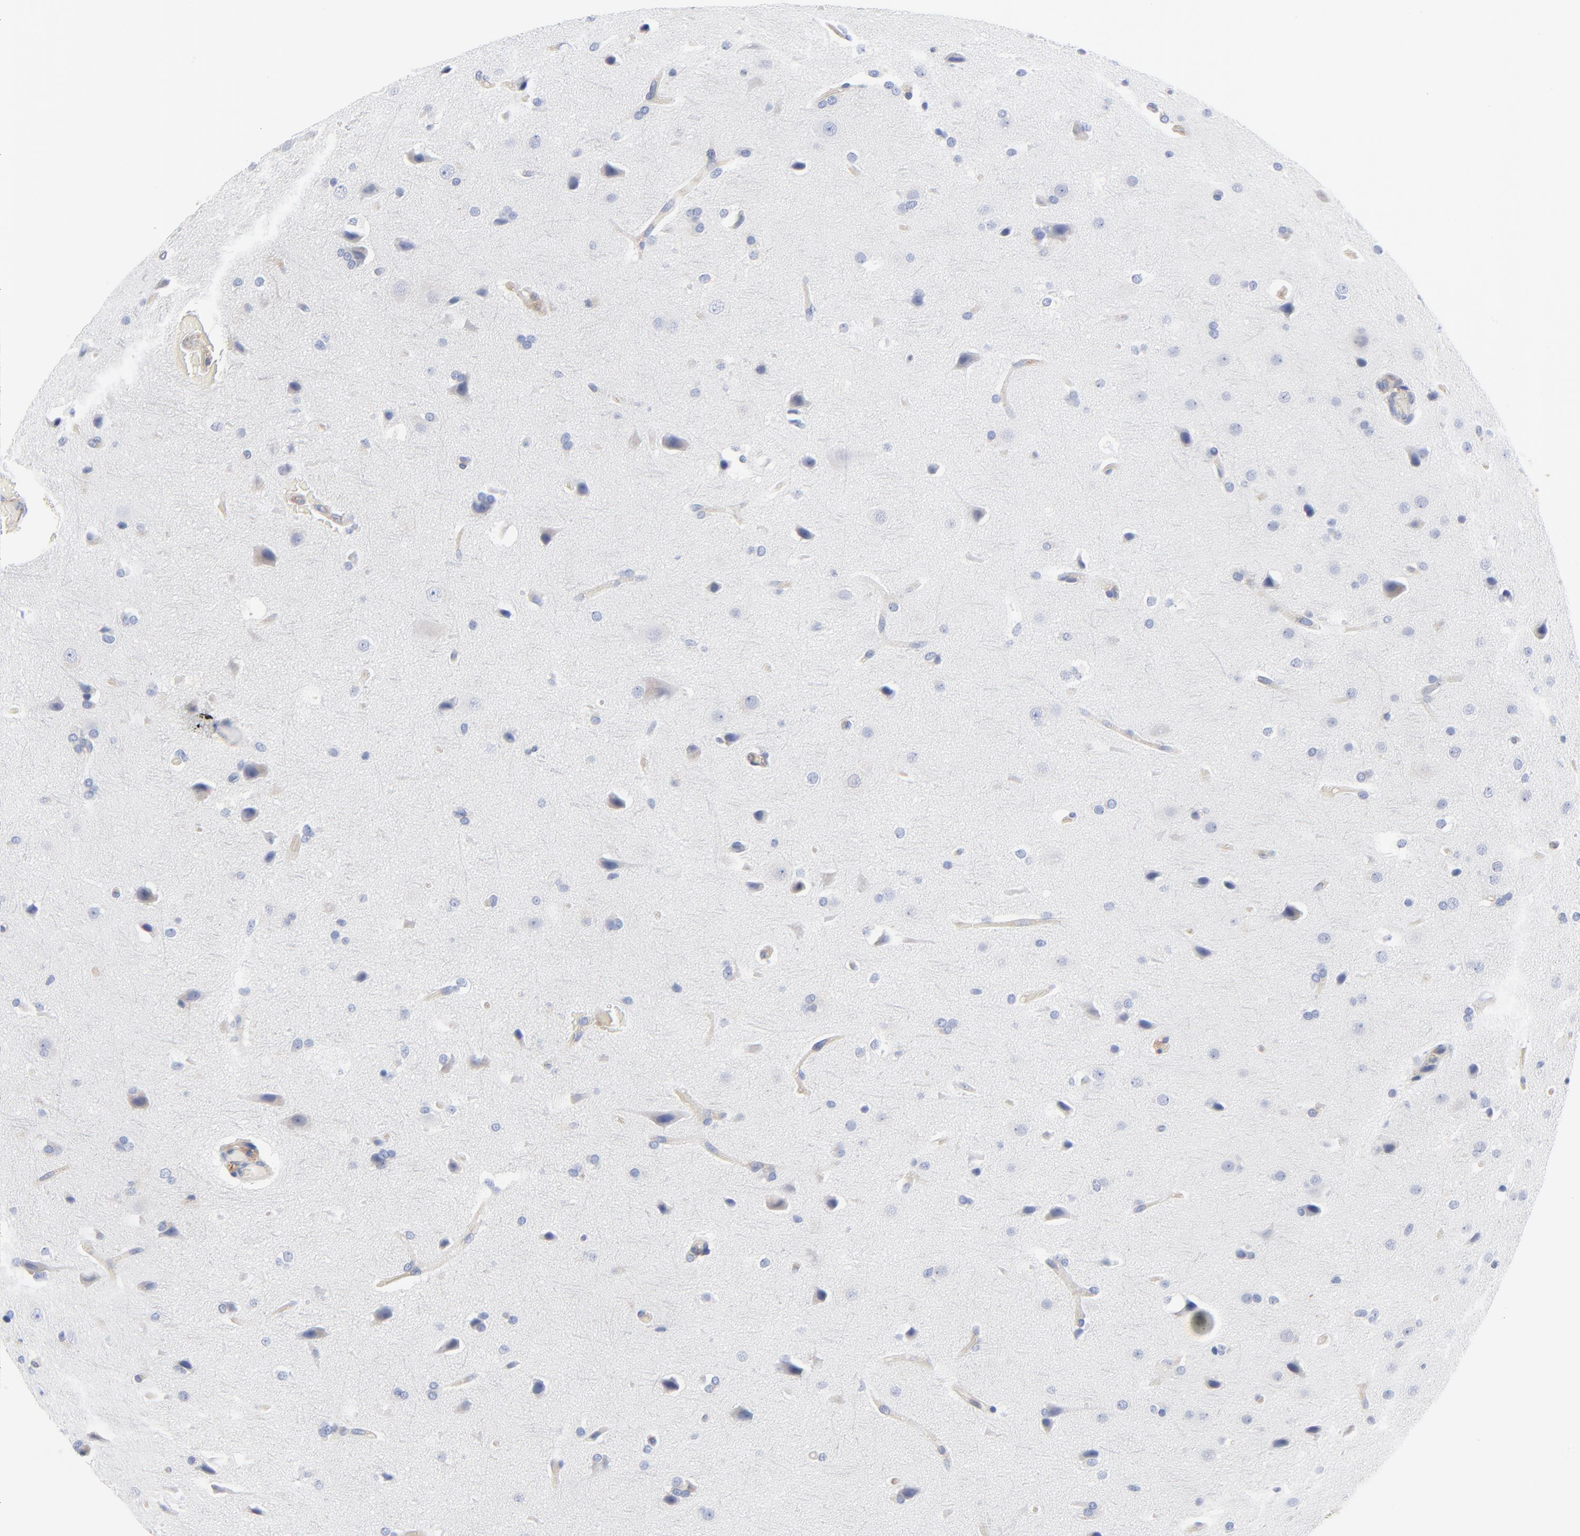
{"staining": {"intensity": "negative", "quantity": "none", "location": "none"}, "tissue": "glioma", "cell_type": "Tumor cells", "image_type": "cancer", "snomed": [{"axis": "morphology", "description": "Glioma, malignant, Low grade"}, {"axis": "topography", "description": "Cerebral cortex"}], "caption": "Immunohistochemical staining of human malignant glioma (low-grade) shows no significant staining in tumor cells.", "gene": "STAT2", "patient": {"sex": "female", "age": 47}}